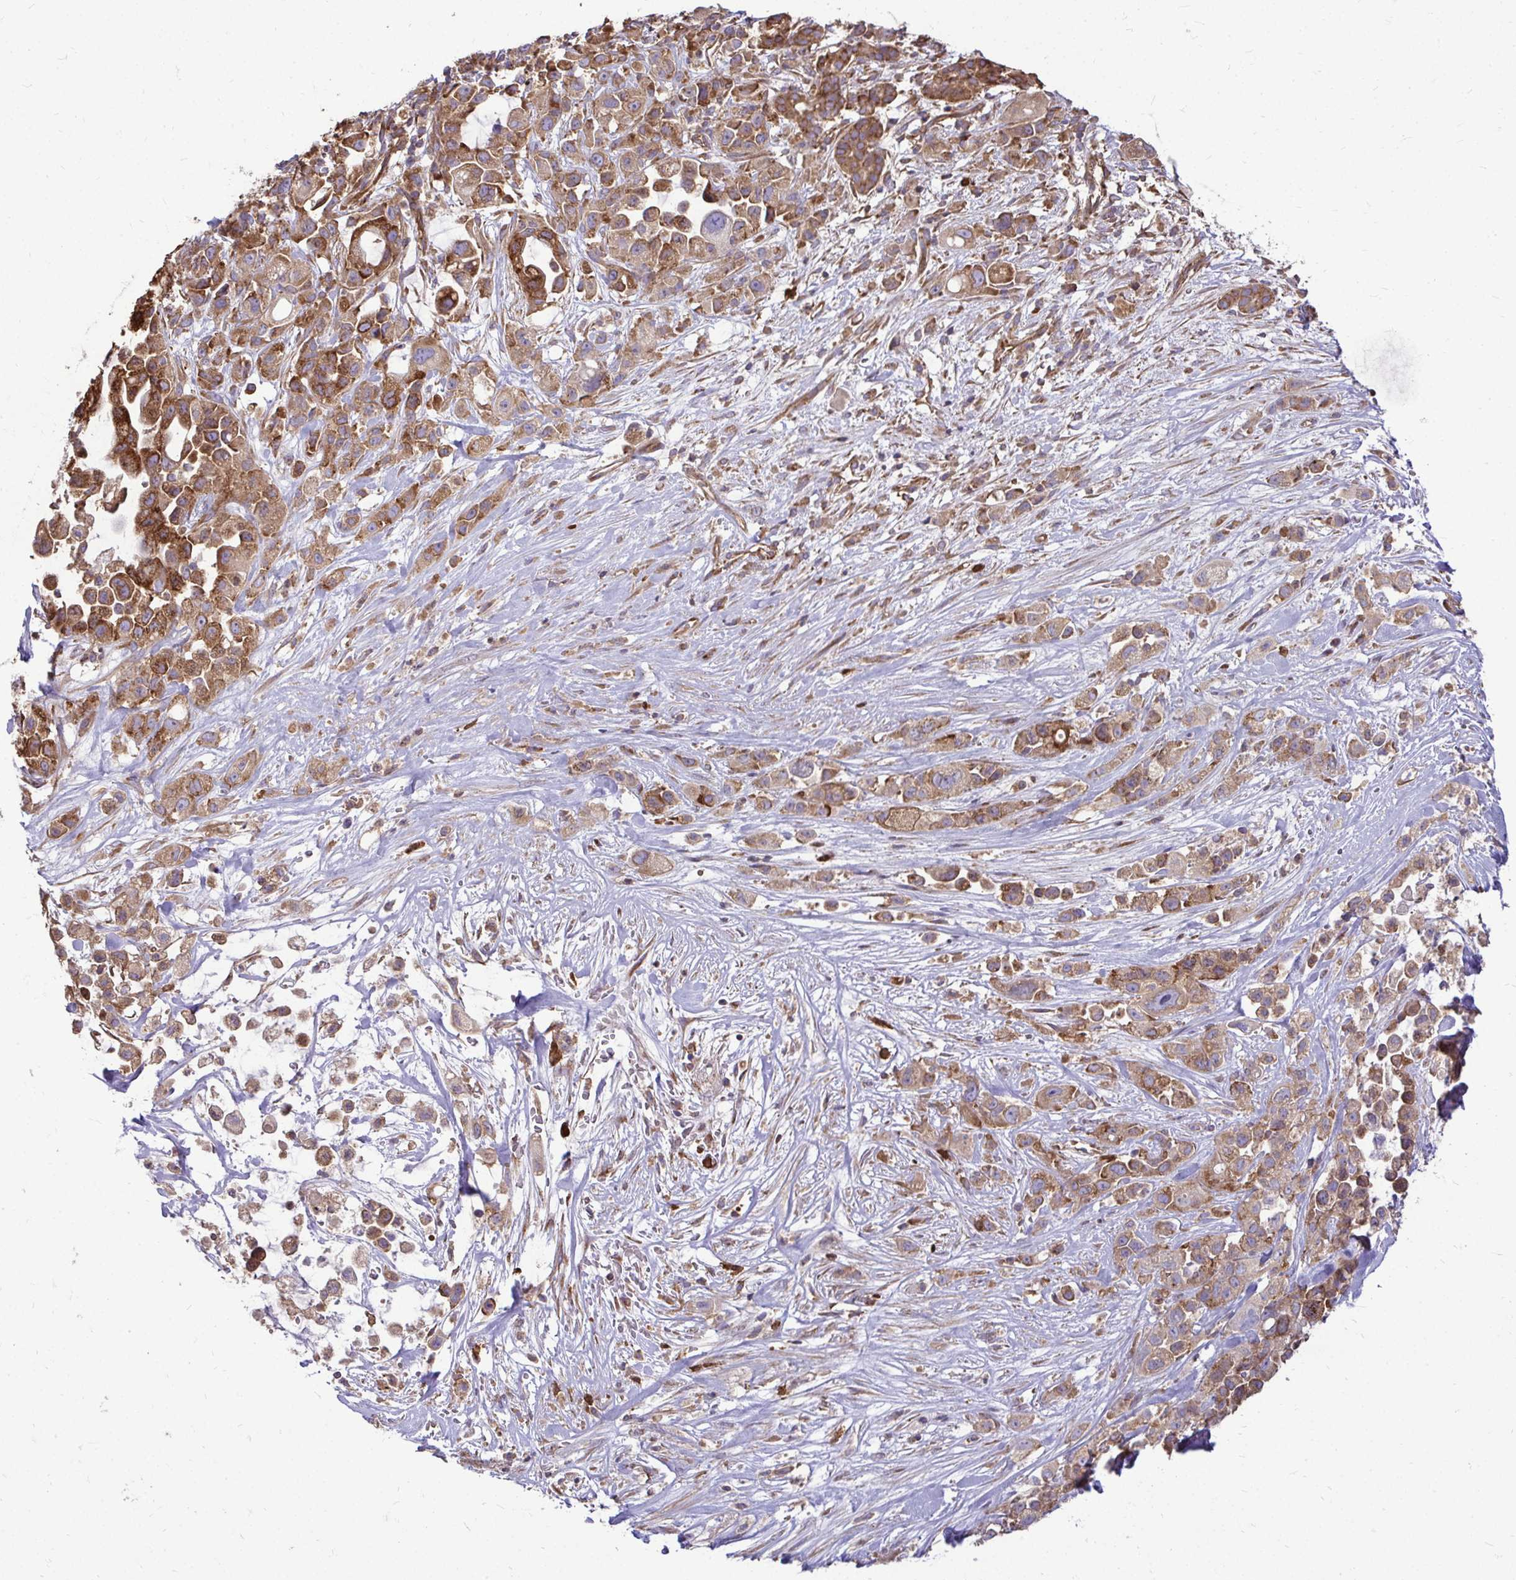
{"staining": {"intensity": "moderate", "quantity": ">75%", "location": "cytoplasmic/membranous"}, "tissue": "pancreatic cancer", "cell_type": "Tumor cells", "image_type": "cancer", "snomed": [{"axis": "morphology", "description": "Adenocarcinoma, NOS"}, {"axis": "topography", "description": "Pancreas"}], "caption": "Protein staining by IHC shows moderate cytoplasmic/membranous staining in about >75% of tumor cells in pancreatic cancer (adenocarcinoma).", "gene": "FMR1", "patient": {"sex": "male", "age": 44}}